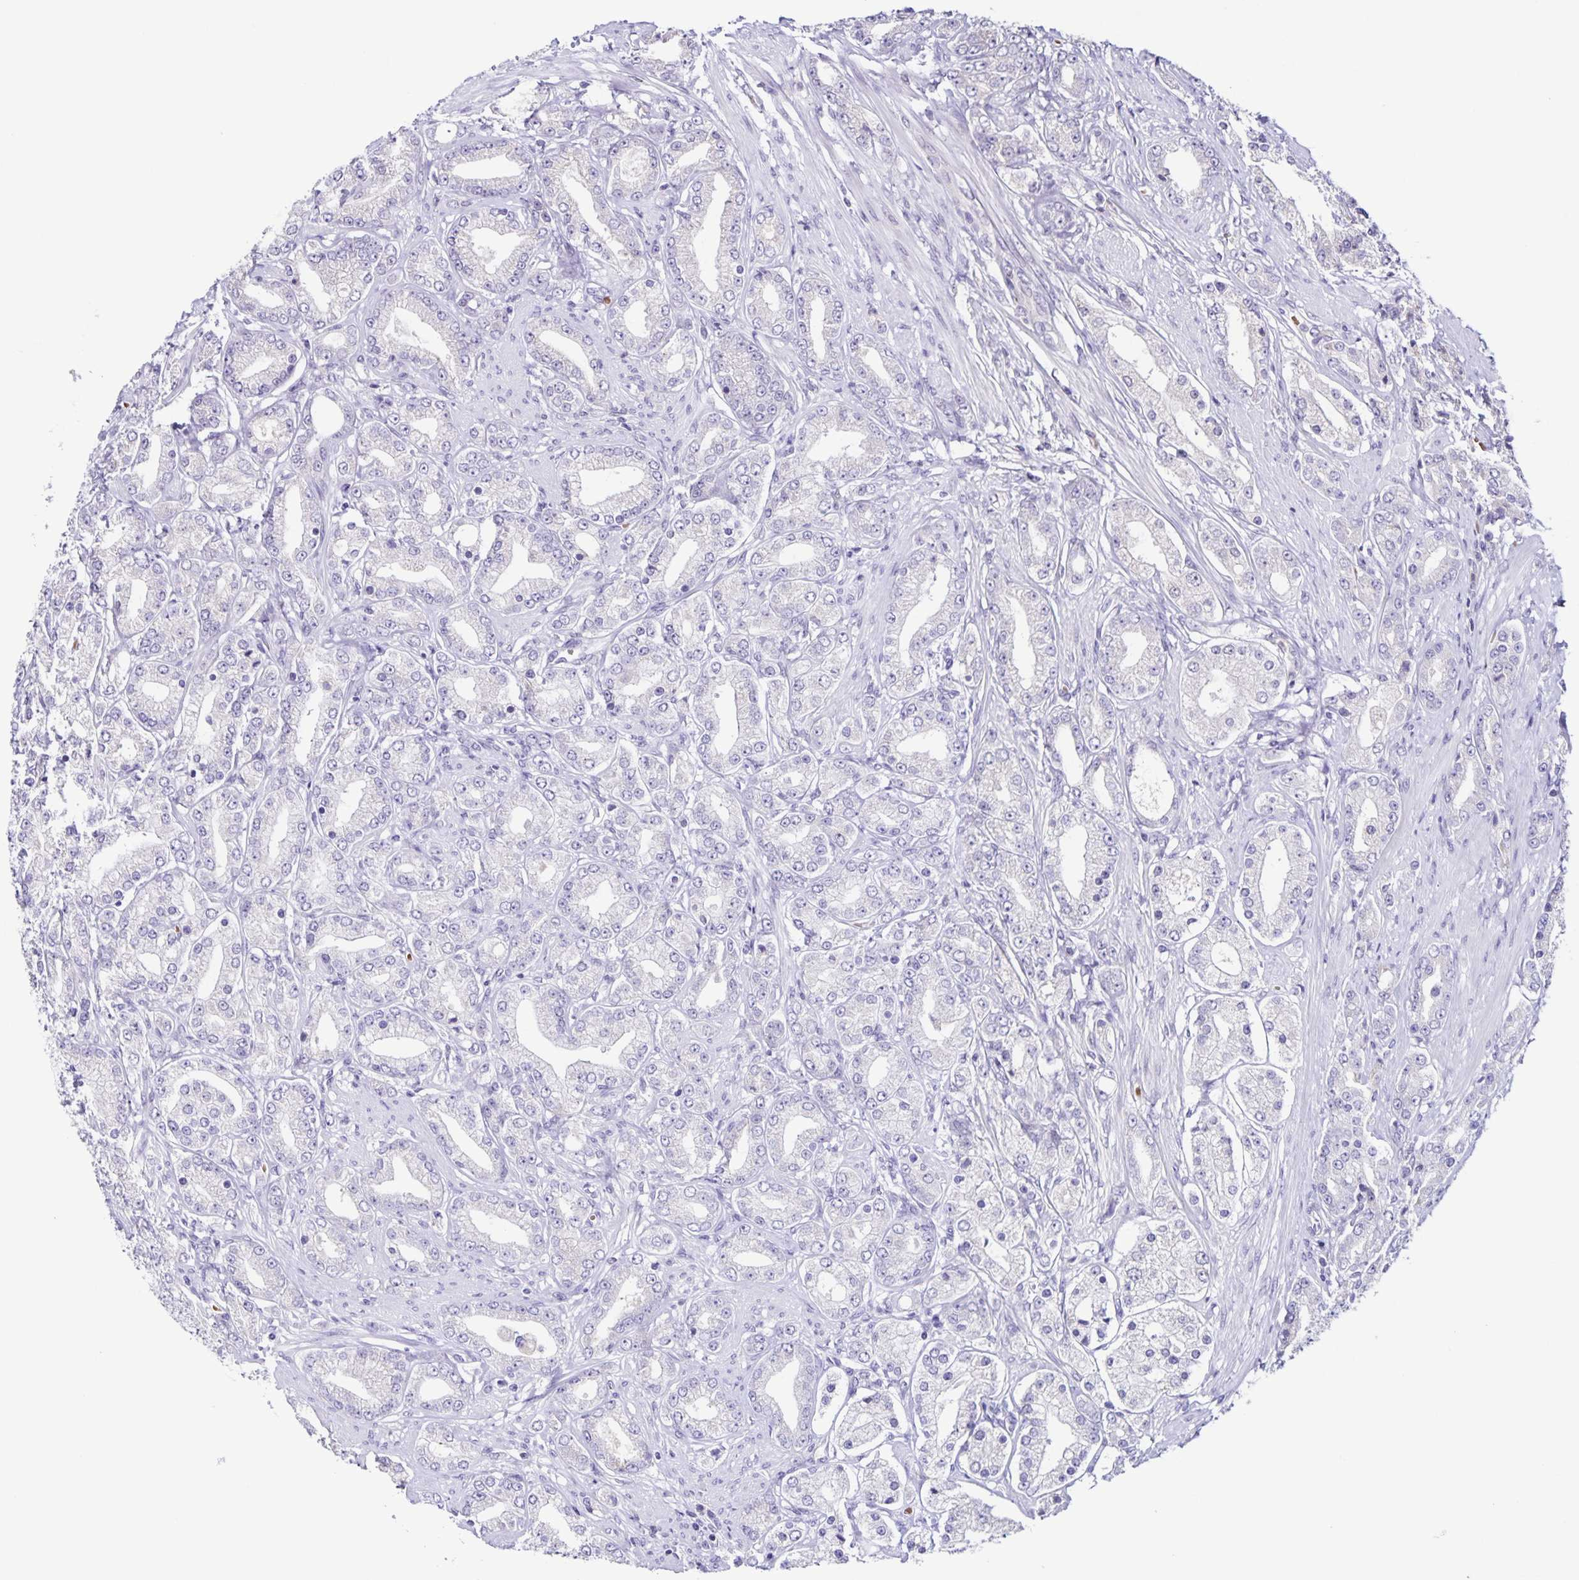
{"staining": {"intensity": "negative", "quantity": "none", "location": "none"}, "tissue": "prostate cancer", "cell_type": "Tumor cells", "image_type": "cancer", "snomed": [{"axis": "morphology", "description": "Adenocarcinoma, High grade"}, {"axis": "topography", "description": "Prostate"}], "caption": "This is an immunohistochemistry micrograph of human prostate adenocarcinoma (high-grade). There is no staining in tumor cells.", "gene": "STPG4", "patient": {"sex": "male", "age": 67}}